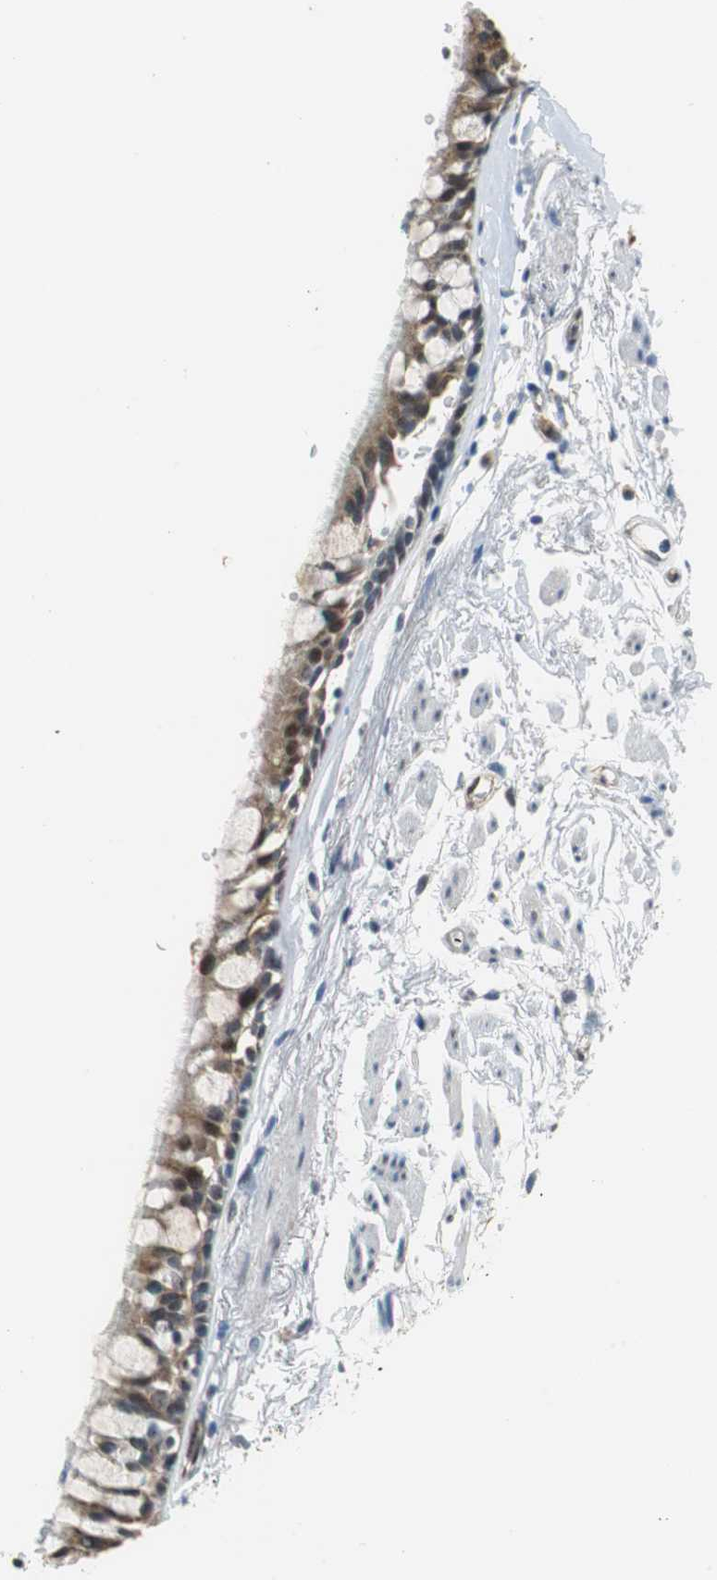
{"staining": {"intensity": "moderate", "quantity": "25%-75%", "location": "cytoplasmic/membranous"}, "tissue": "bronchus", "cell_type": "Respiratory epithelial cells", "image_type": "normal", "snomed": [{"axis": "morphology", "description": "Normal tissue, NOS"}, {"axis": "topography", "description": "Bronchus"}], "caption": "Immunohistochemistry image of benign bronchus: bronchus stained using IHC demonstrates medium levels of moderate protein expression localized specifically in the cytoplasmic/membranous of respiratory epithelial cells, appearing as a cytoplasmic/membranous brown color.", "gene": "GSDMD", "patient": {"sex": "female", "age": 73}}